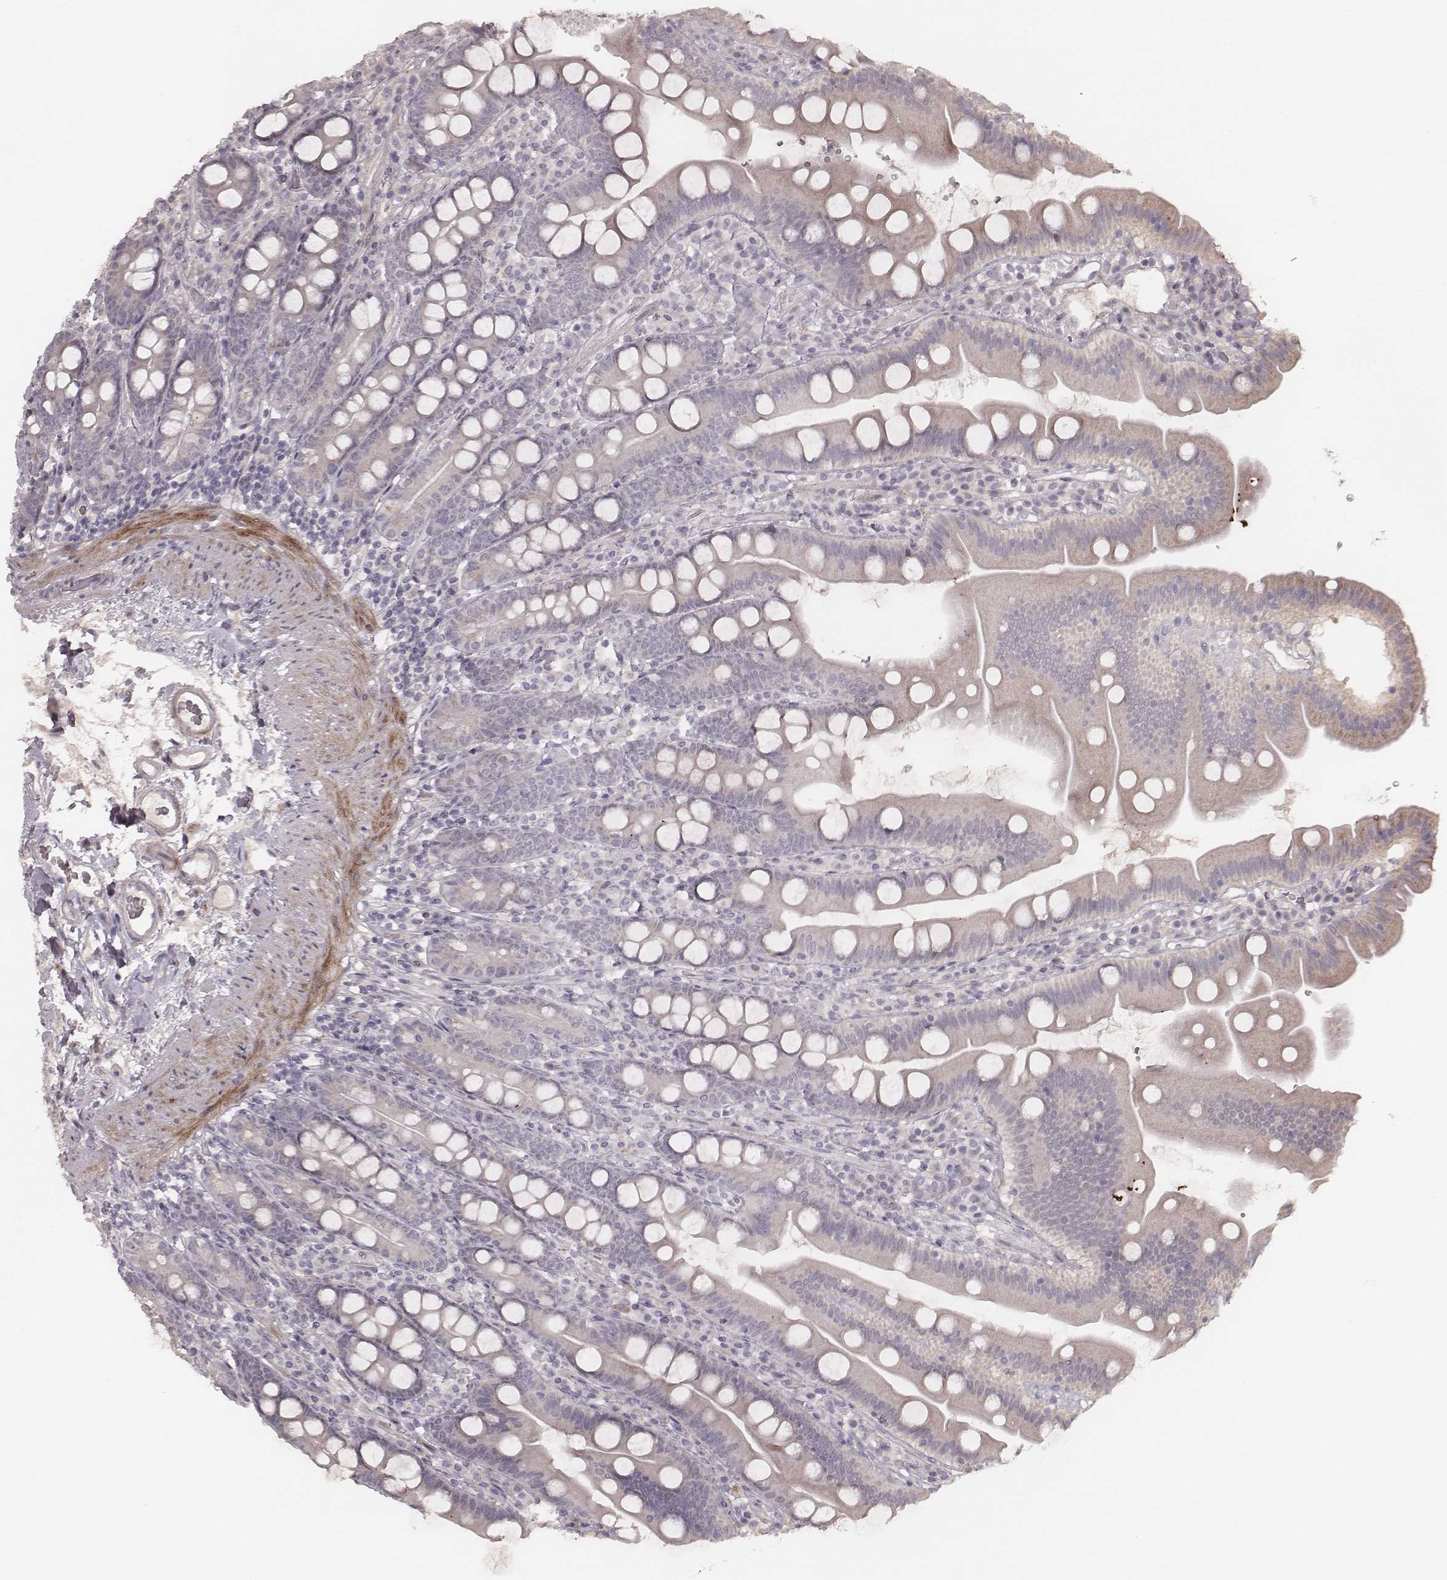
{"staining": {"intensity": "negative", "quantity": "none", "location": "none"}, "tissue": "duodenum", "cell_type": "Glandular cells", "image_type": "normal", "snomed": [{"axis": "morphology", "description": "Normal tissue, NOS"}, {"axis": "topography", "description": "Duodenum"}], "caption": "DAB (3,3'-diaminobenzidine) immunohistochemical staining of benign duodenum reveals no significant expression in glandular cells.", "gene": "FAM13B", "patient": {"sex": "female", "age": 67}}